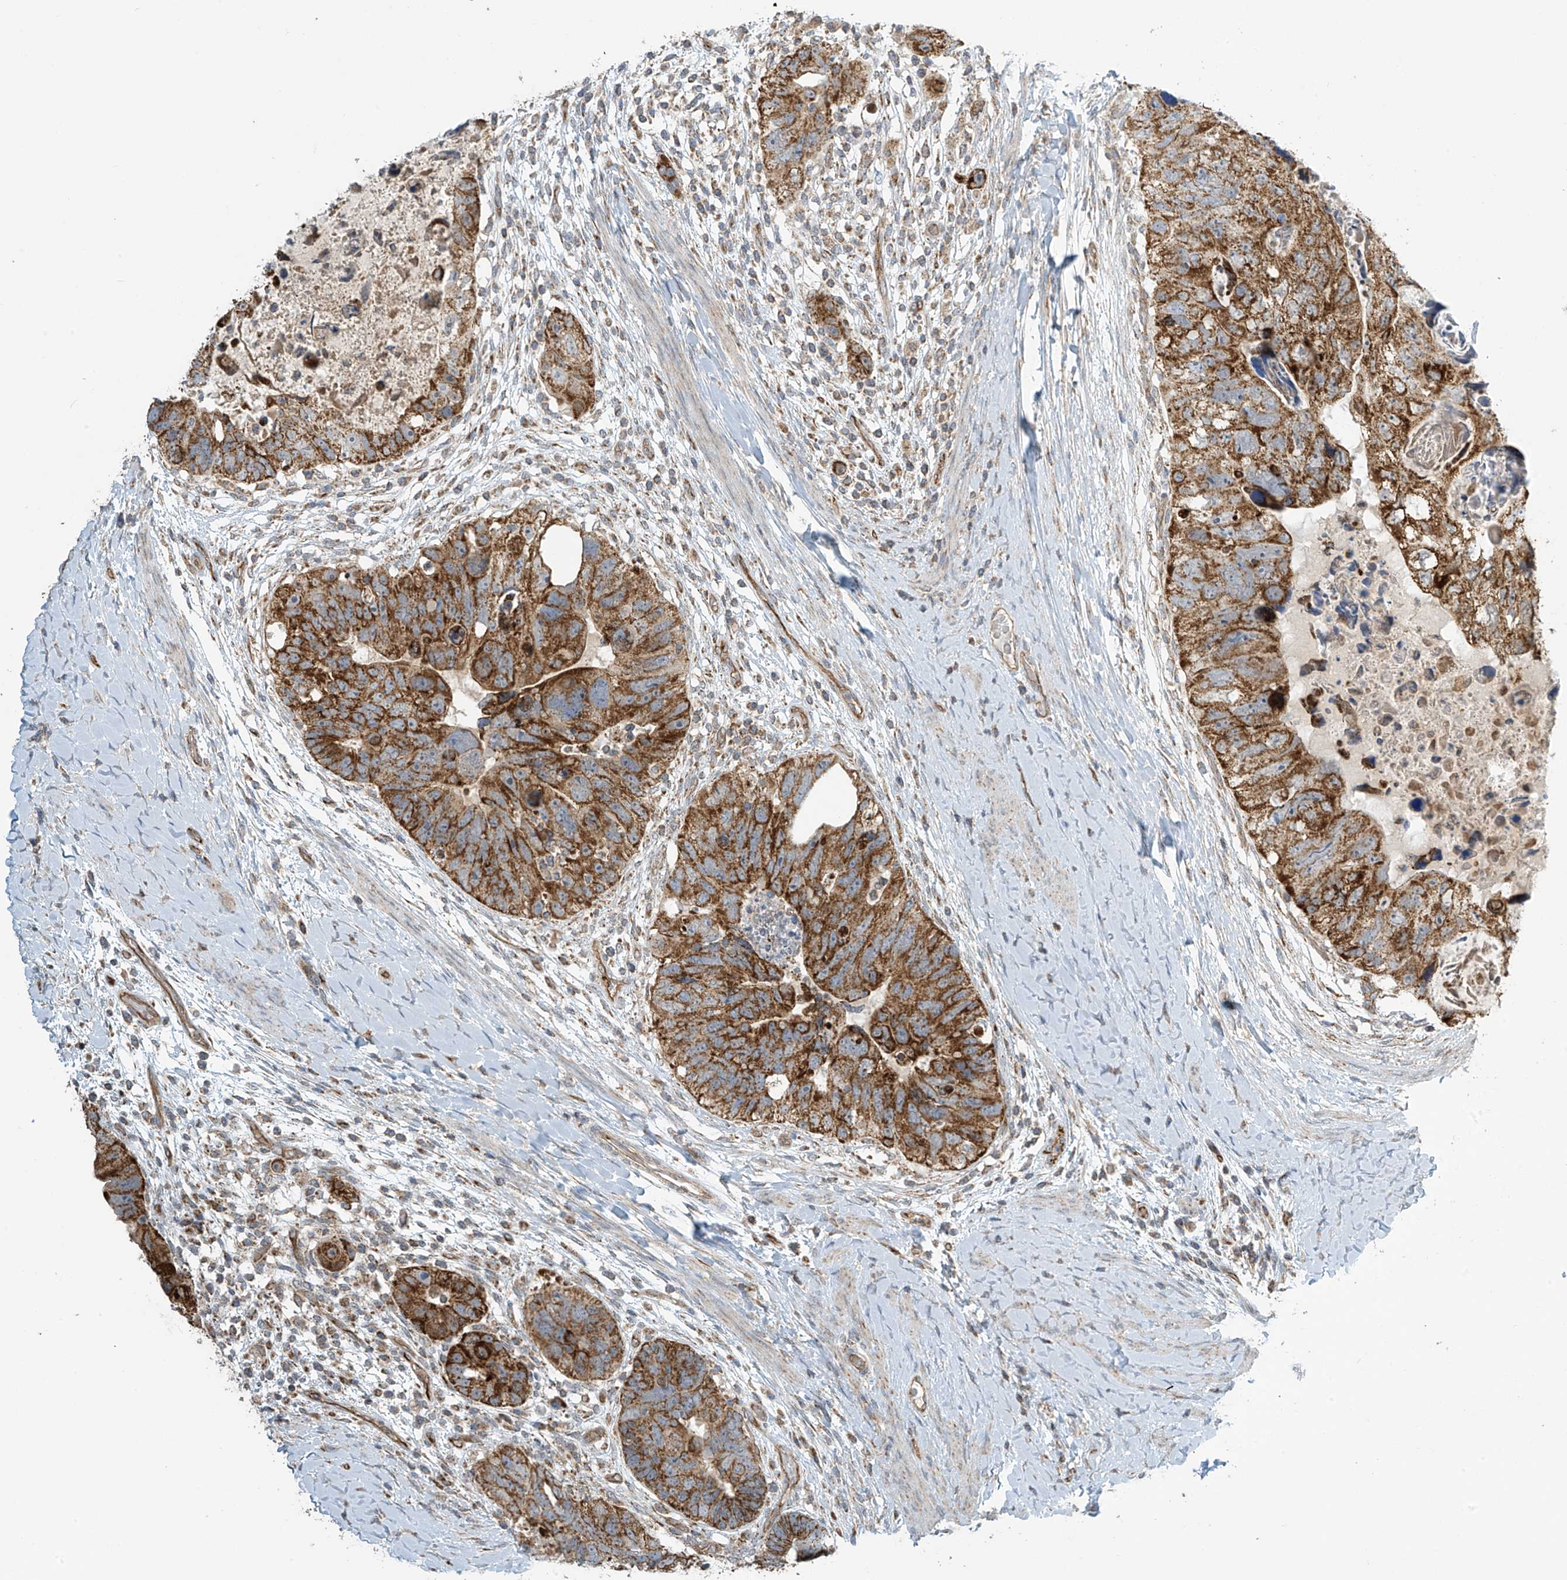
{"staining": {"intensity": "strong", "quantity": ">75%", "location": "cytoplasmic/membranous"}, "tissue": "colorectal cancer", "cell_type": "Tumor cells", "image_type": "cancer", "snomed": [{"axis": "morphology", "description": "Adenocarcinoma, NOS"}, {"axis": "topography", "description": "Rectum"}], "caption": "Strong cytoplasmic/membranous protein staining is identified in approximately >75% of tumor cells in colorectal cancer (adenocarcinoma).", "gene": "METTL6", "patient": {"sex": "male", "age": 59}}